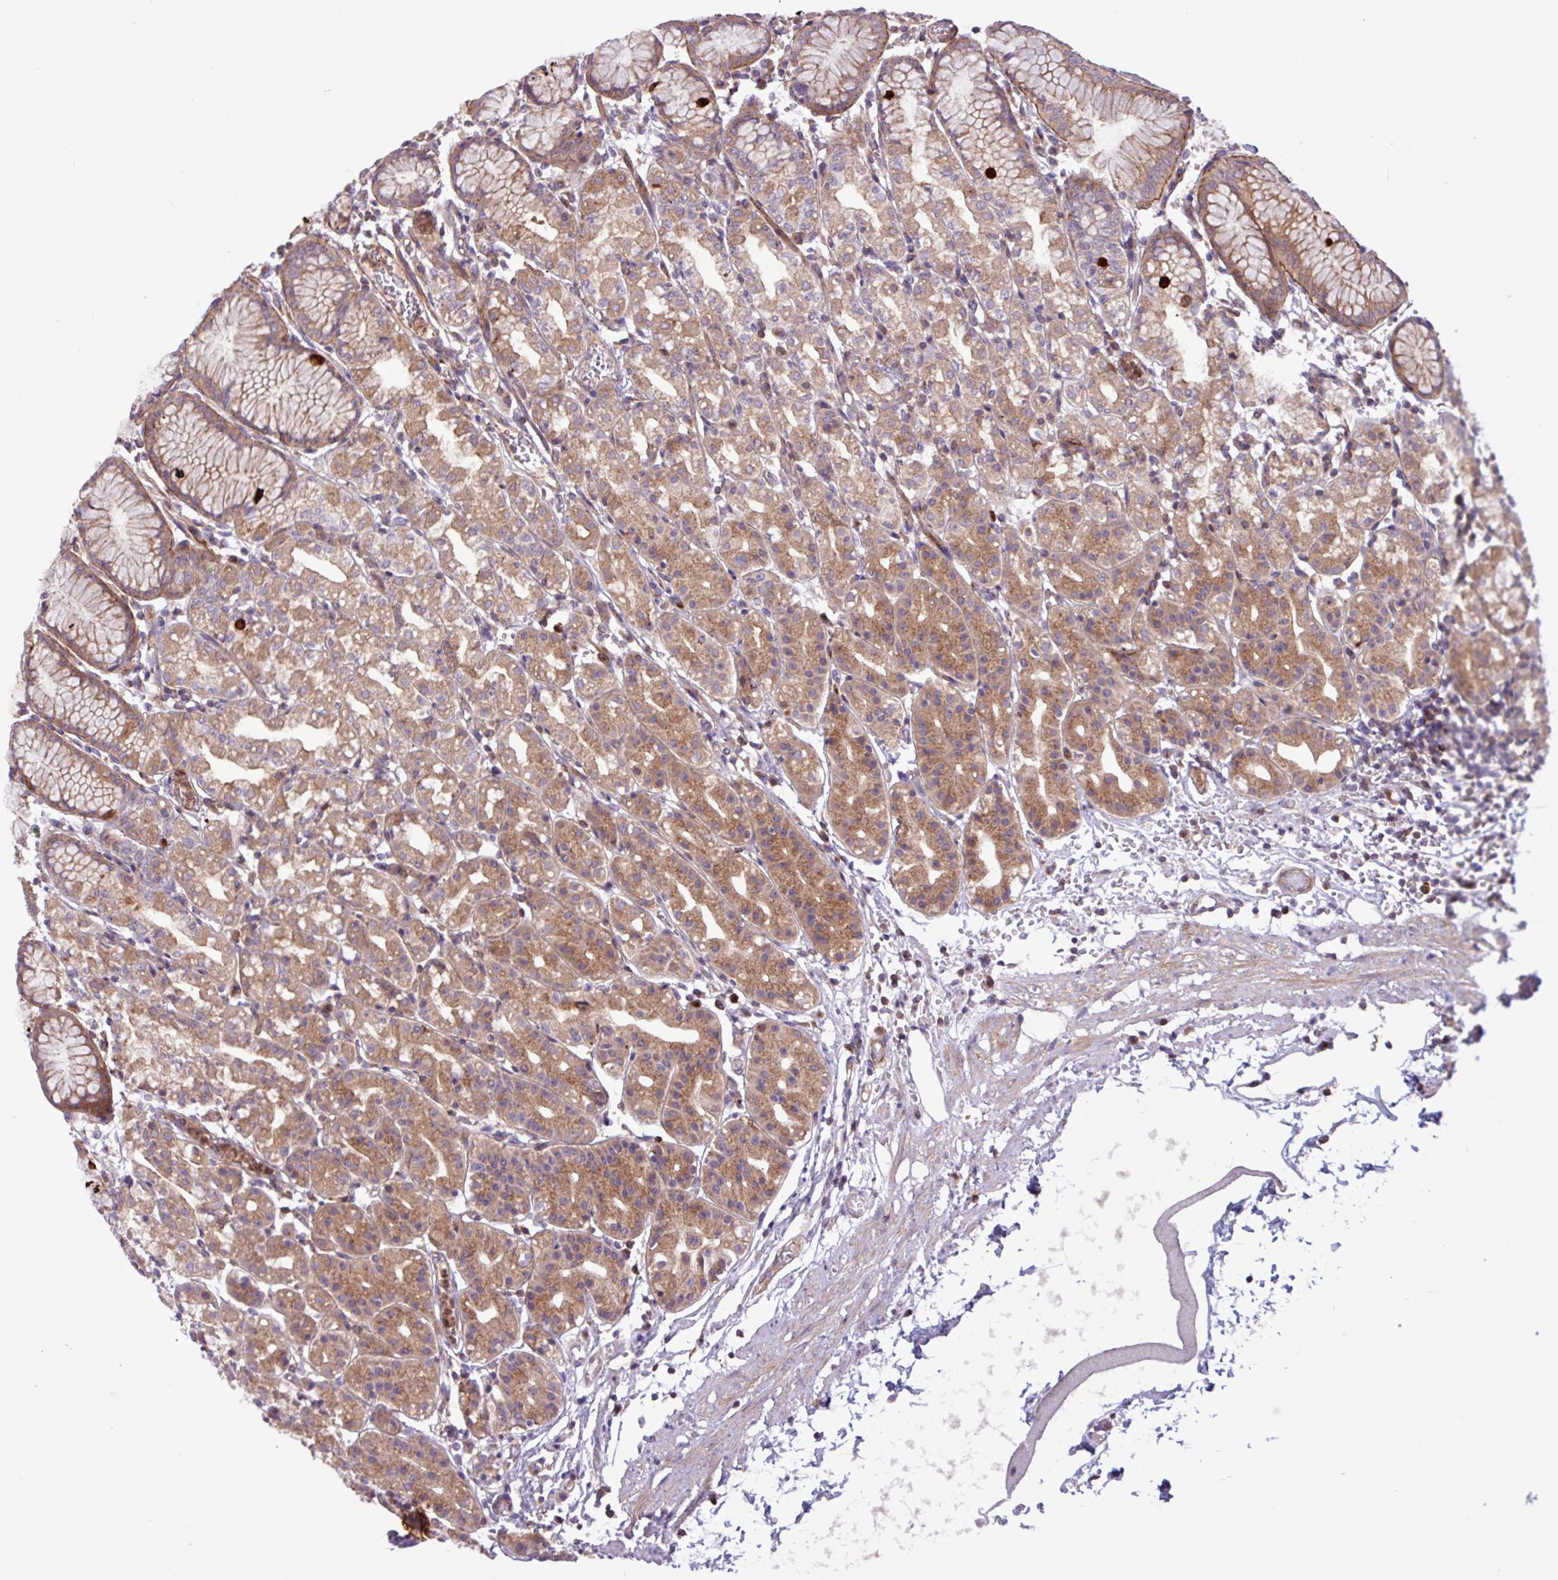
{"staining": {"intensity": "moderate", "quantity": ">75%", "location": "cytoplasmic/membranous"}, "tissue": "stomach", "cell_type": "Glandular cells", "image_type": "normal", "snomed": [{"axis": "morphology", "description": "Normal tissue, NOS"}, {"axis": "topography", "description": "Stomach"}], "caption": "Protein staining by immunohistochemistry (IHC) displays moderate cytoplasmic/membranous staining in about >75% of glandular cells in benign stomach.", "gene": "CNTRL", "patient": {"sex": "female", "age": 57}}